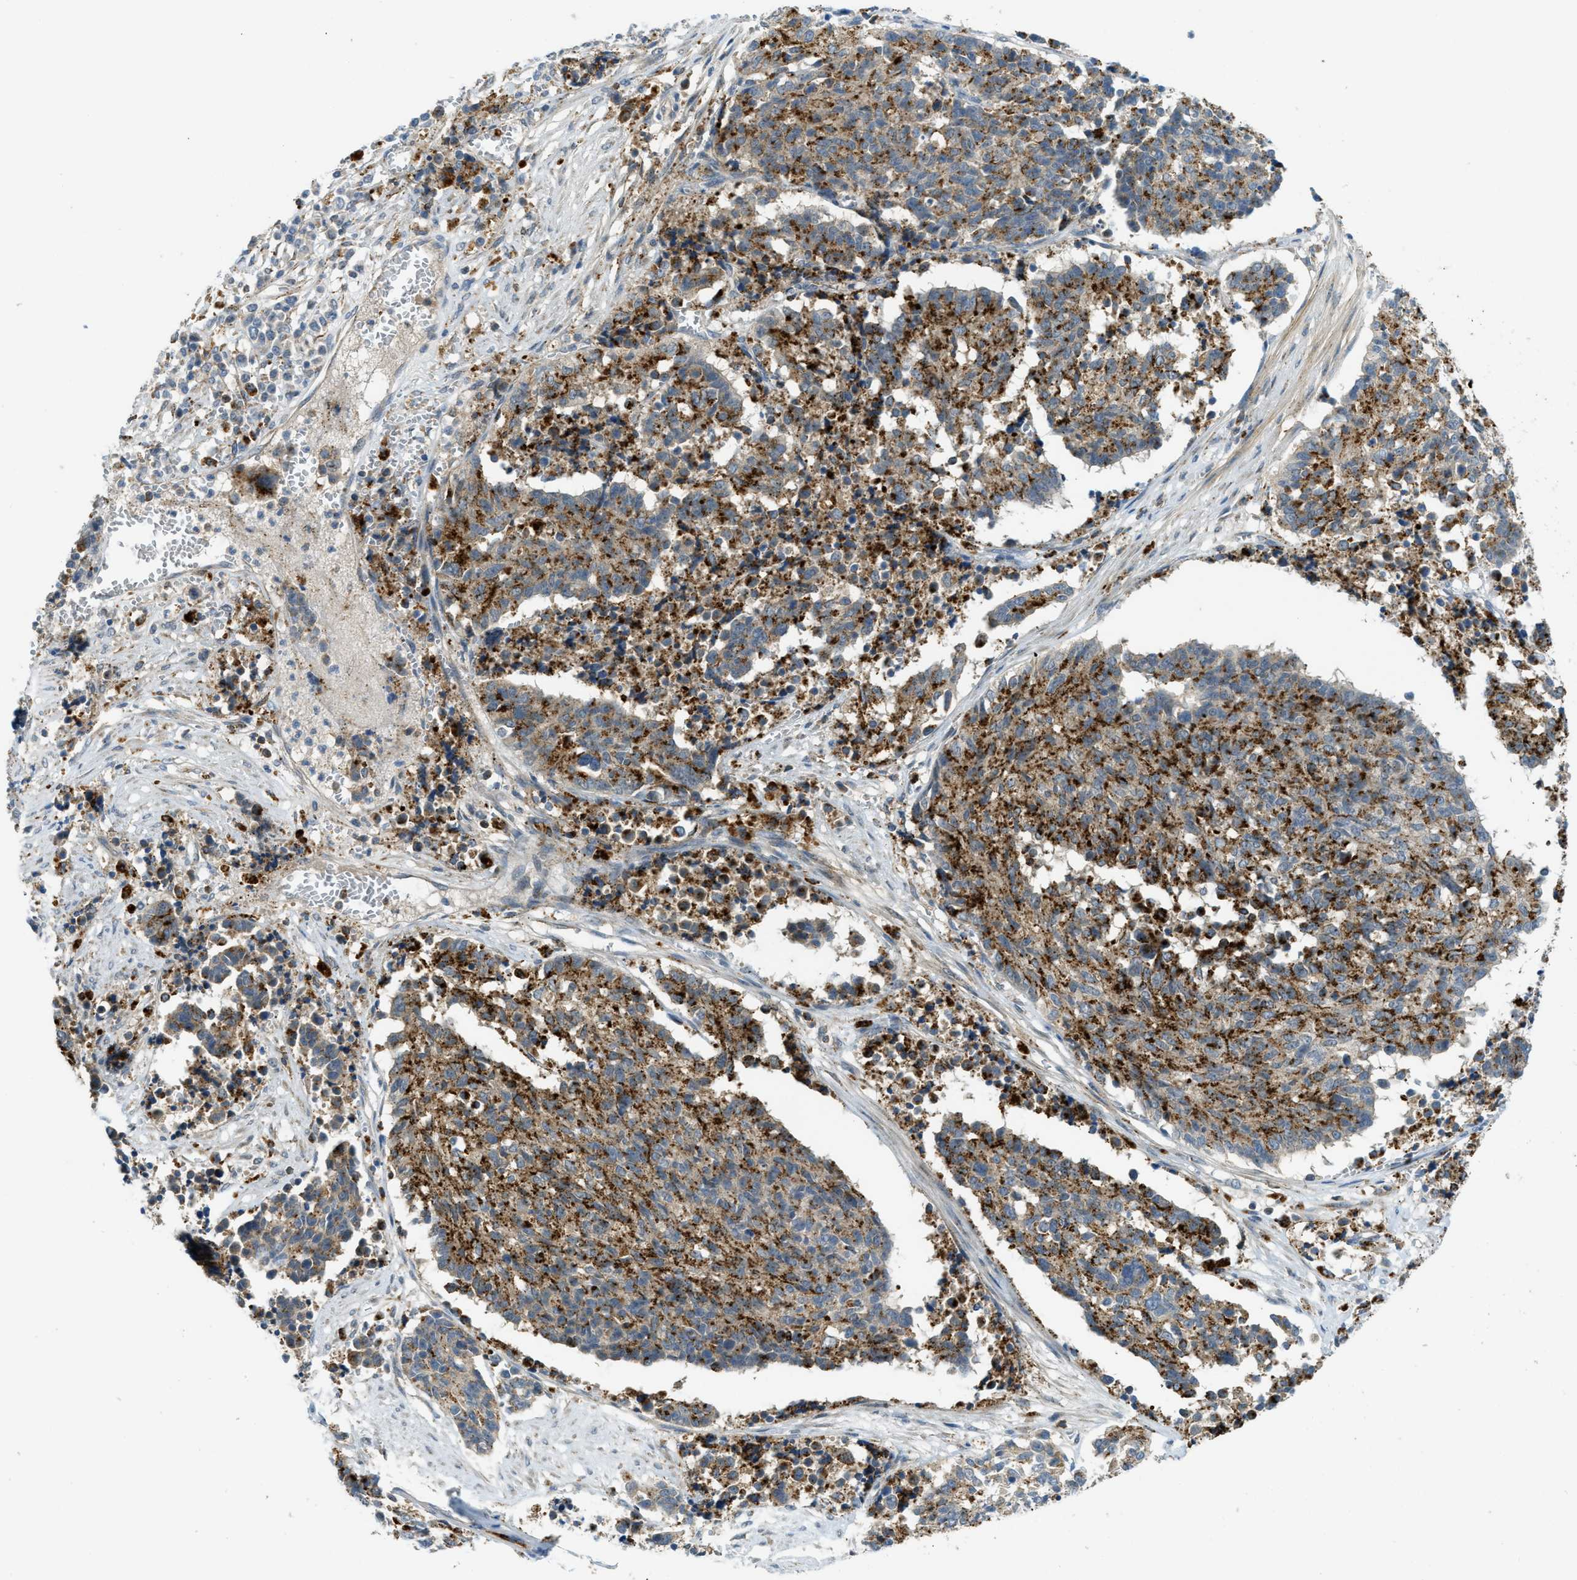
{"staining": {"intensity": "strong", "quantity": ">75%", "location": "cytoplasmic/membranous"}, "tissue": "cervical cancer", "cell_type": "Tumor cells", "image_type": "cancer", "snomed": [{"axis": "morphology", "description": "Squamous cell carcinoma, NOS"}, {"axis": "topography", "description": "Cervix"}], "caption": "About >75% of tumor cells in human cervical cancer demonstrate strong cytoplasmic/membranous protein expression as visualized by brown immunohistochemical staining.", "gene": "PLBD2", "patient": {"sex": "female", "age": 35}}